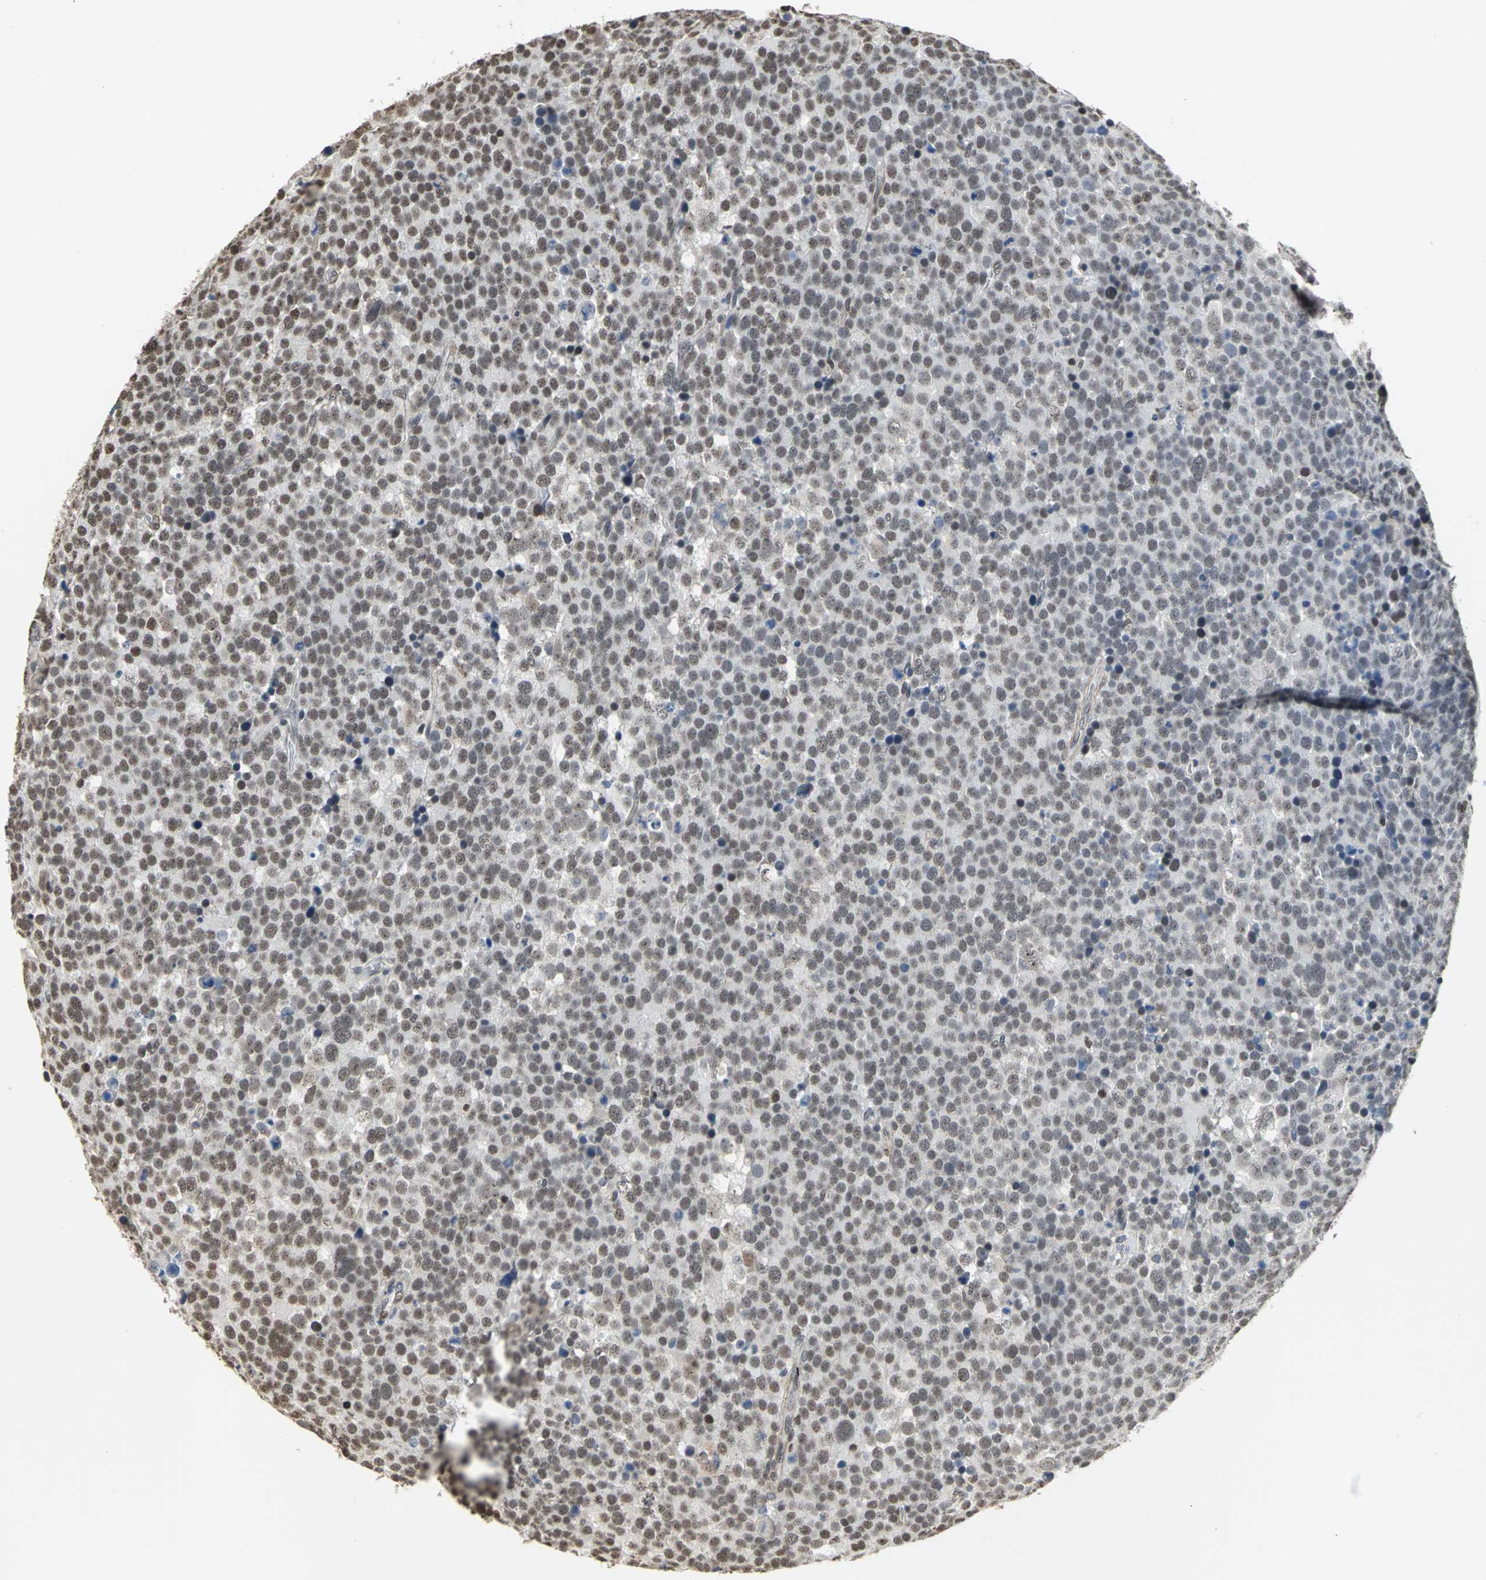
{"staining": {"intensity": "moderate", "quantity": ">75%", "location": "nuclear"}, "tissue": "testis cancer", "cell_type": "Tumor cells", "image_type": "cancer", "snomed": [{"axis": "morphology", "description": "Seminoma, NOS"}, {"axis": "topography", "description": "Testis"}], "caption": "A high-resolution image shows IHC staining of testis seminoma, which reveals moderate nuclear staining in about >75% of tumor cells.", "gene": "CCDC88C", "patient": {"sex": "male", "age": 71}}